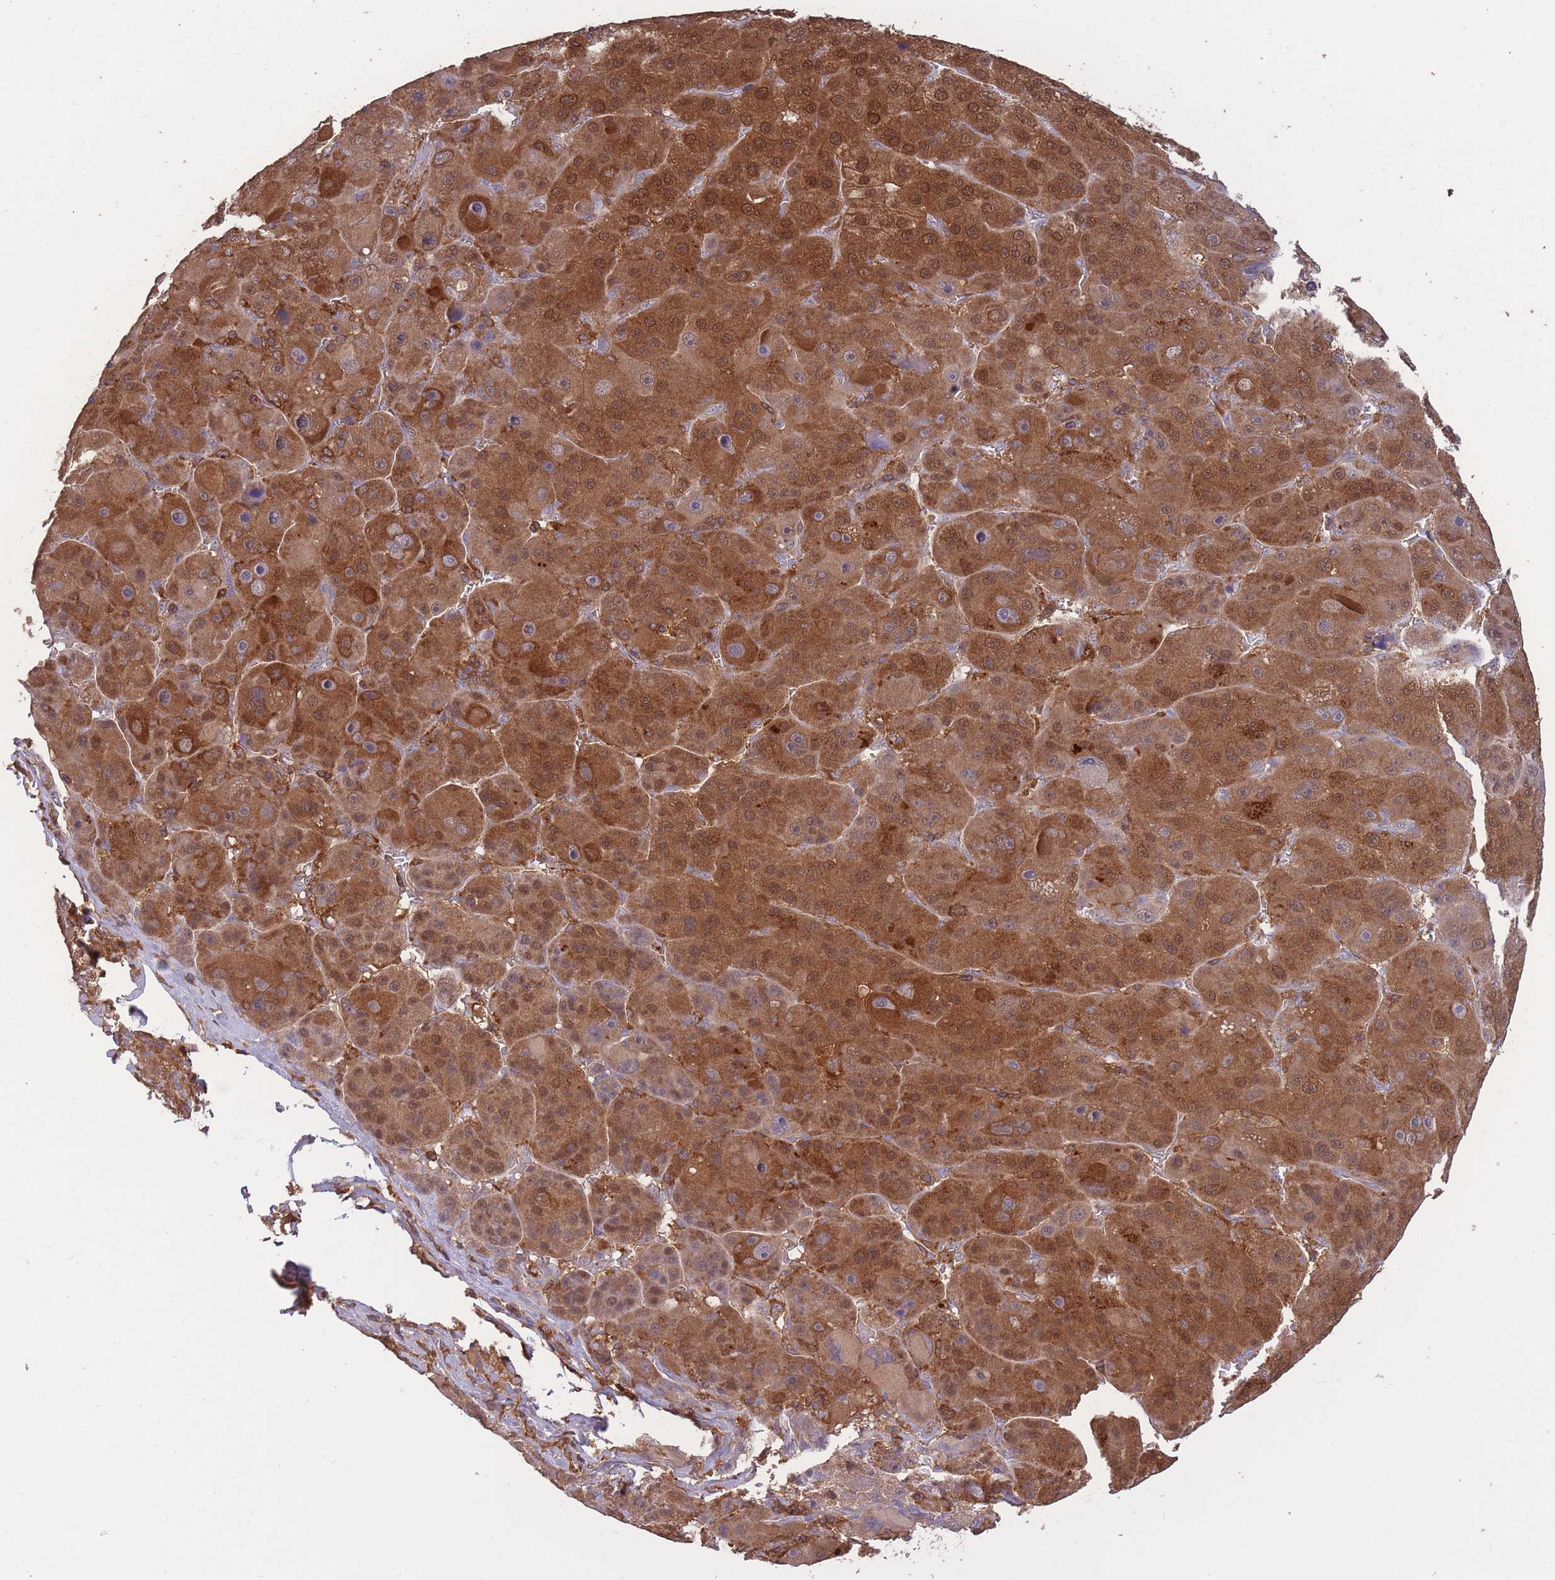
{"staining": {"intensity": "strong", "quantity": ">75%", "location": "cytoplasmic/membranous,nuclear"}, "tissue": "liver cancer", "cell_type": "Tumor cells", "image_type": "cancer", "snomed": [{"axis": "morphology", "description": "Carcinoma, Hepatocellular, NOS"}, {"axis": "topography", "description": "Liver"}], "caption": "Immunohistochemical staining of liver cancer (hepatocellular carcinoma) displays strong cytoplasmic/membranous and nuclear protein positivity in about >75% of tumor cells. (DAB (3,3'-diaminobenzidine) IHC, brown staining for protein, blue staining for nuclei).", "gene": "GMIP", "patient": {"sex": "male", "age": 76}}